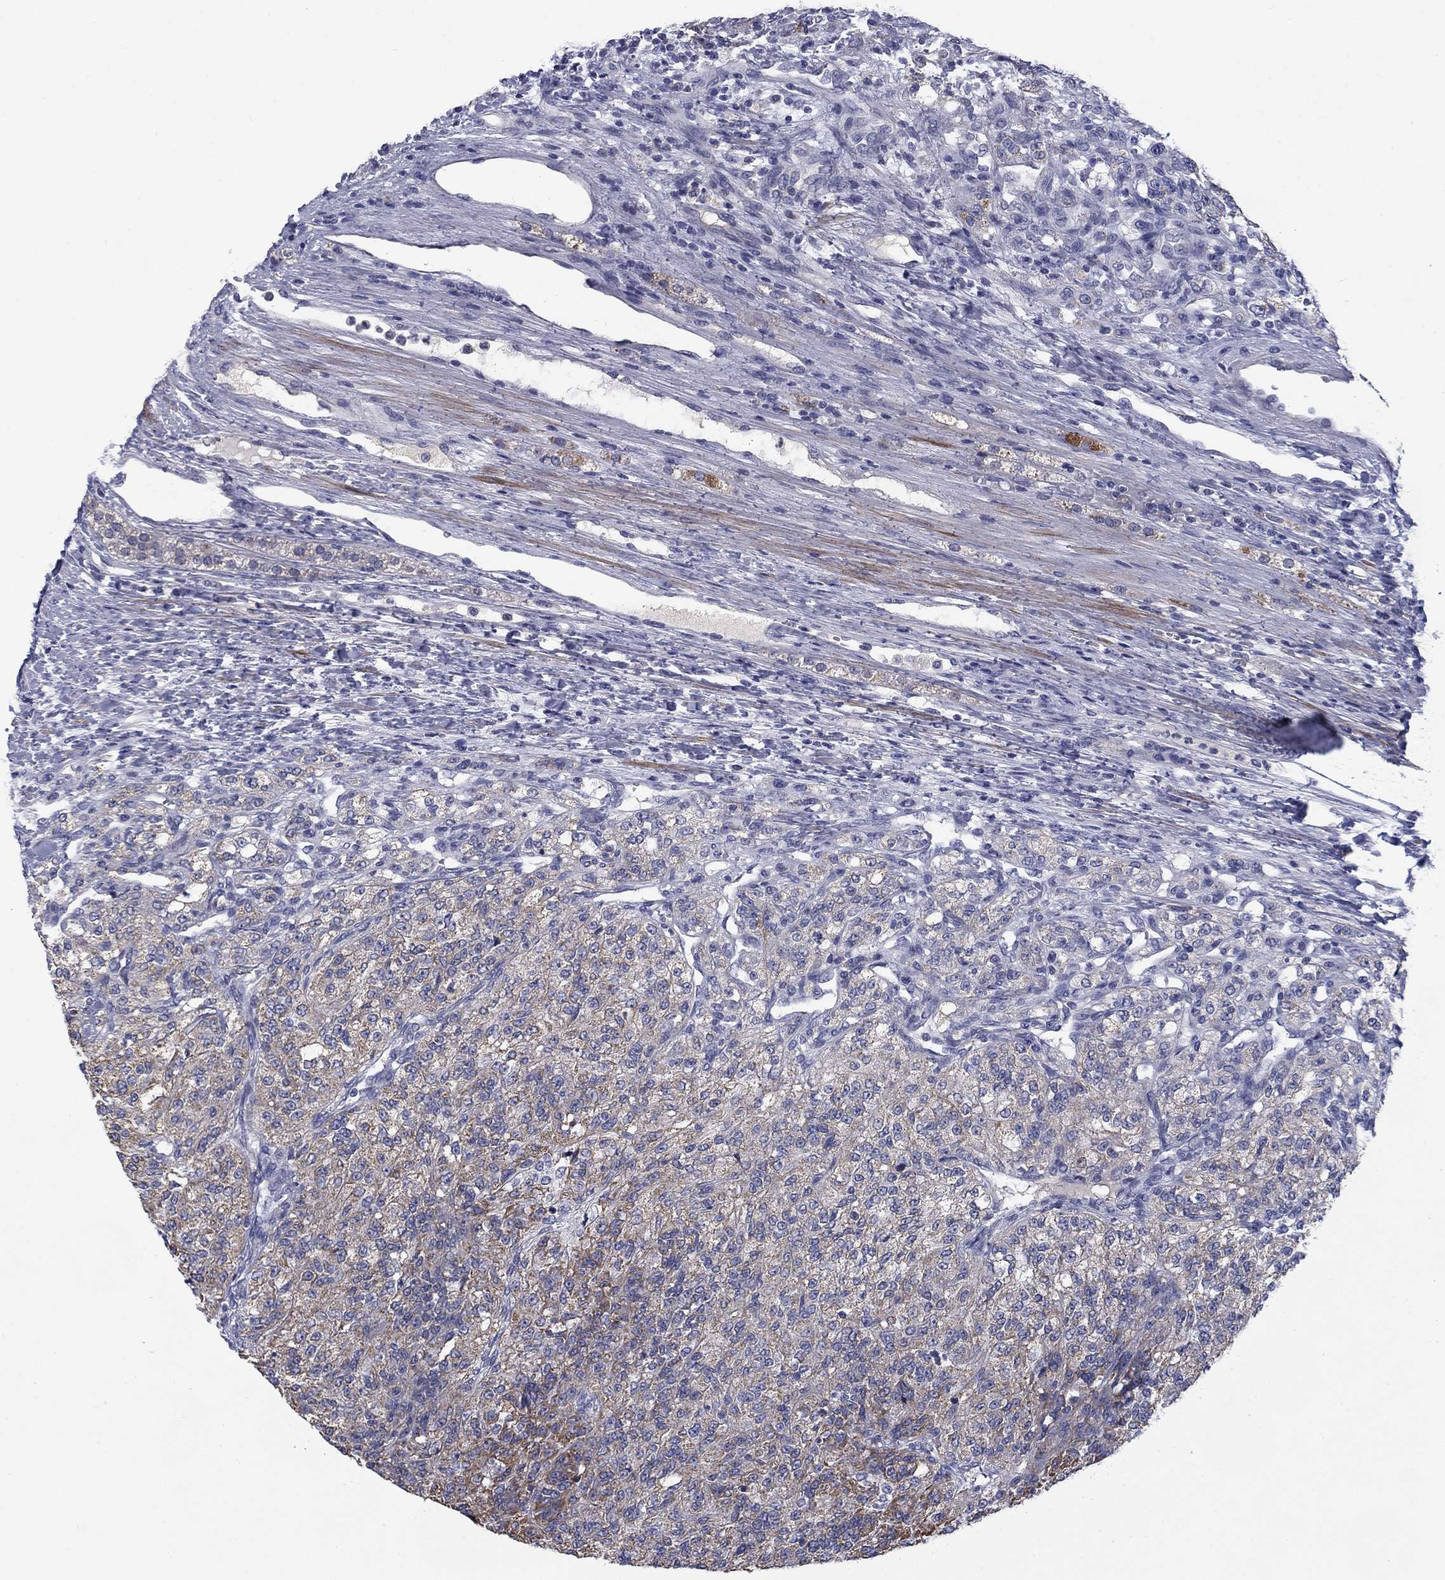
{"staining": {"intensity": "moderate", "quantity": "<25%", "location": "cytoplasmic/membranous"}, "tissue": "renal cancer", "cell_type": "Tumor cells", "image_type": "cancer", "snomed": [{"axis": "morphology", "description": "Adenocarcinoma, NOS"}, {"axis": "topography", "description": "Kidney"}], "caption": "A high-resolution photomicrograph shows immunohistochemistry staining of adenocarcinoma (renal), which reveals moderate cytoplasmic/membranous staining in about <25% of tumor cells.", "gene": "FRK", "patient": {"sex": "female", "age": 63}}